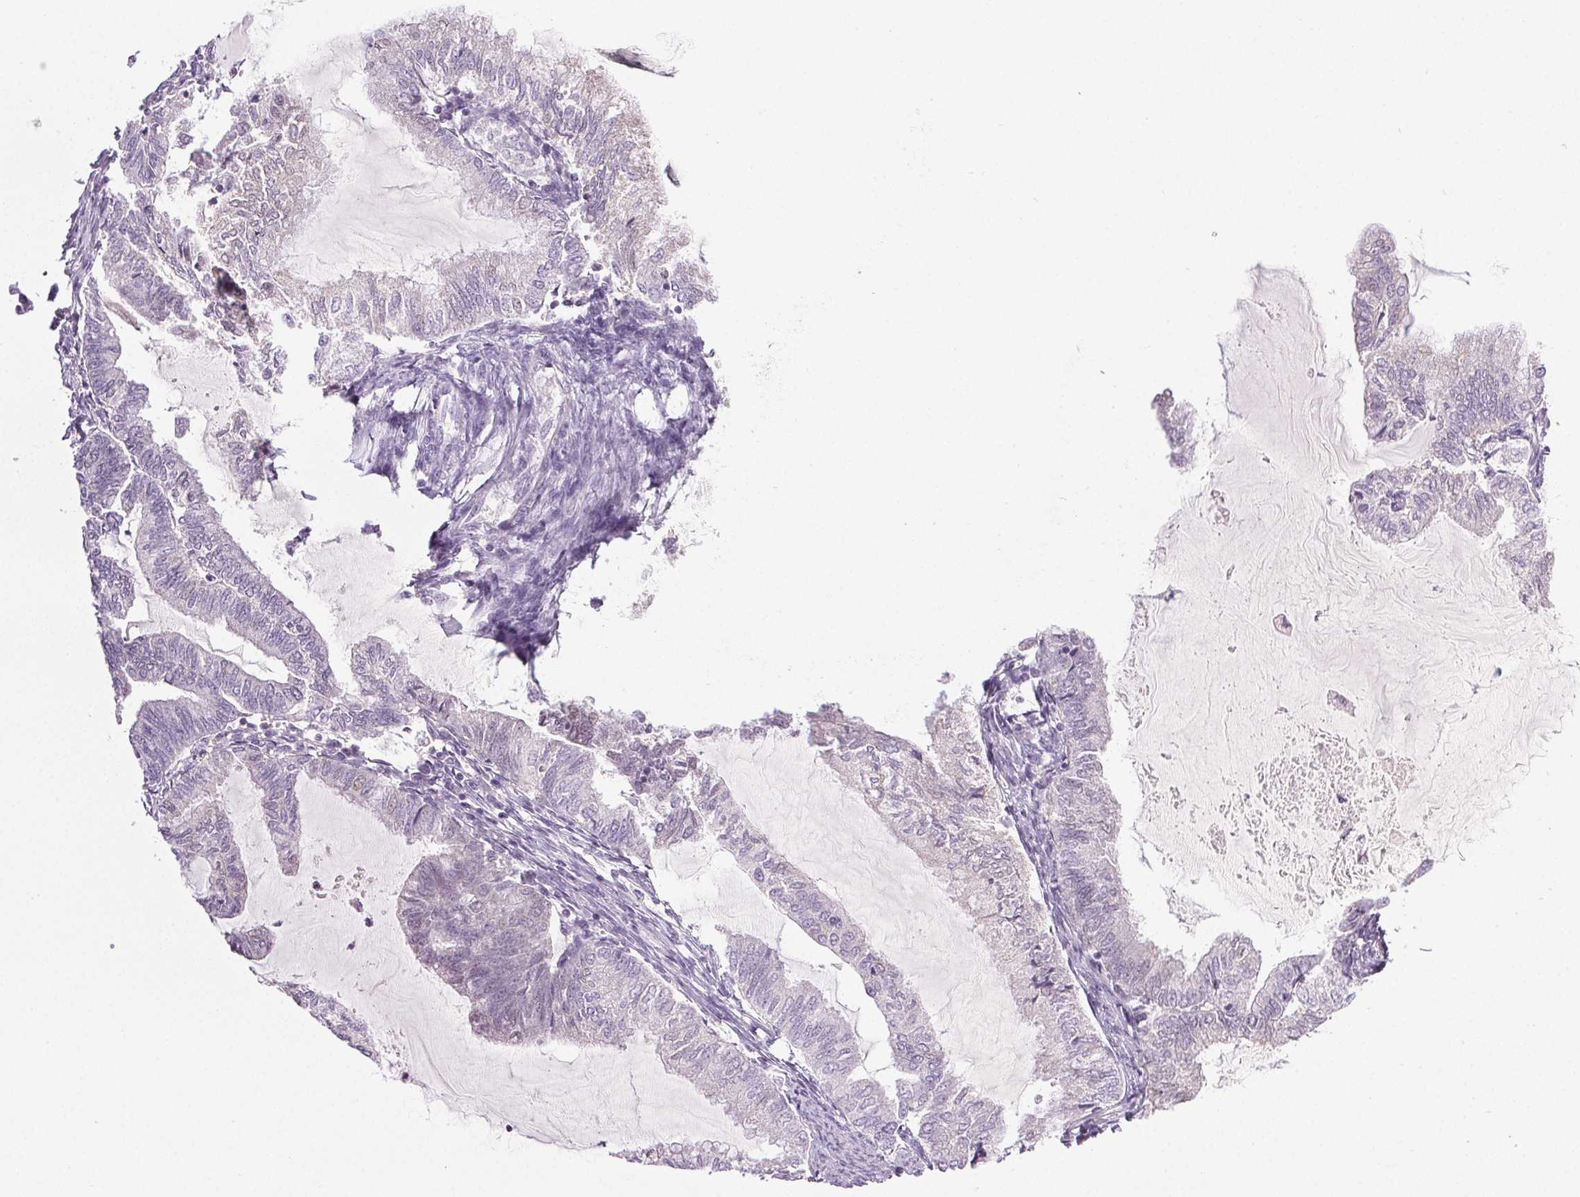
{"staining": {"intensity": "negative", "quantity": "none", "location": "none"}, "tissue": "endometrial cancer", "cell_type": "Tumor cells", "image_type": "cancer", "snomed": [{"axis": "morphology", "description": "Adenocarcinoma, NOS"}, {"axis": "topography", "description": "Endometrium"}], "caption": "The micrograph displays no significant staining in tumor cells of adenocarcinoma (endometrial).", "gene": "COL7A1", "patient": {"sex": "female", "age": 79}}